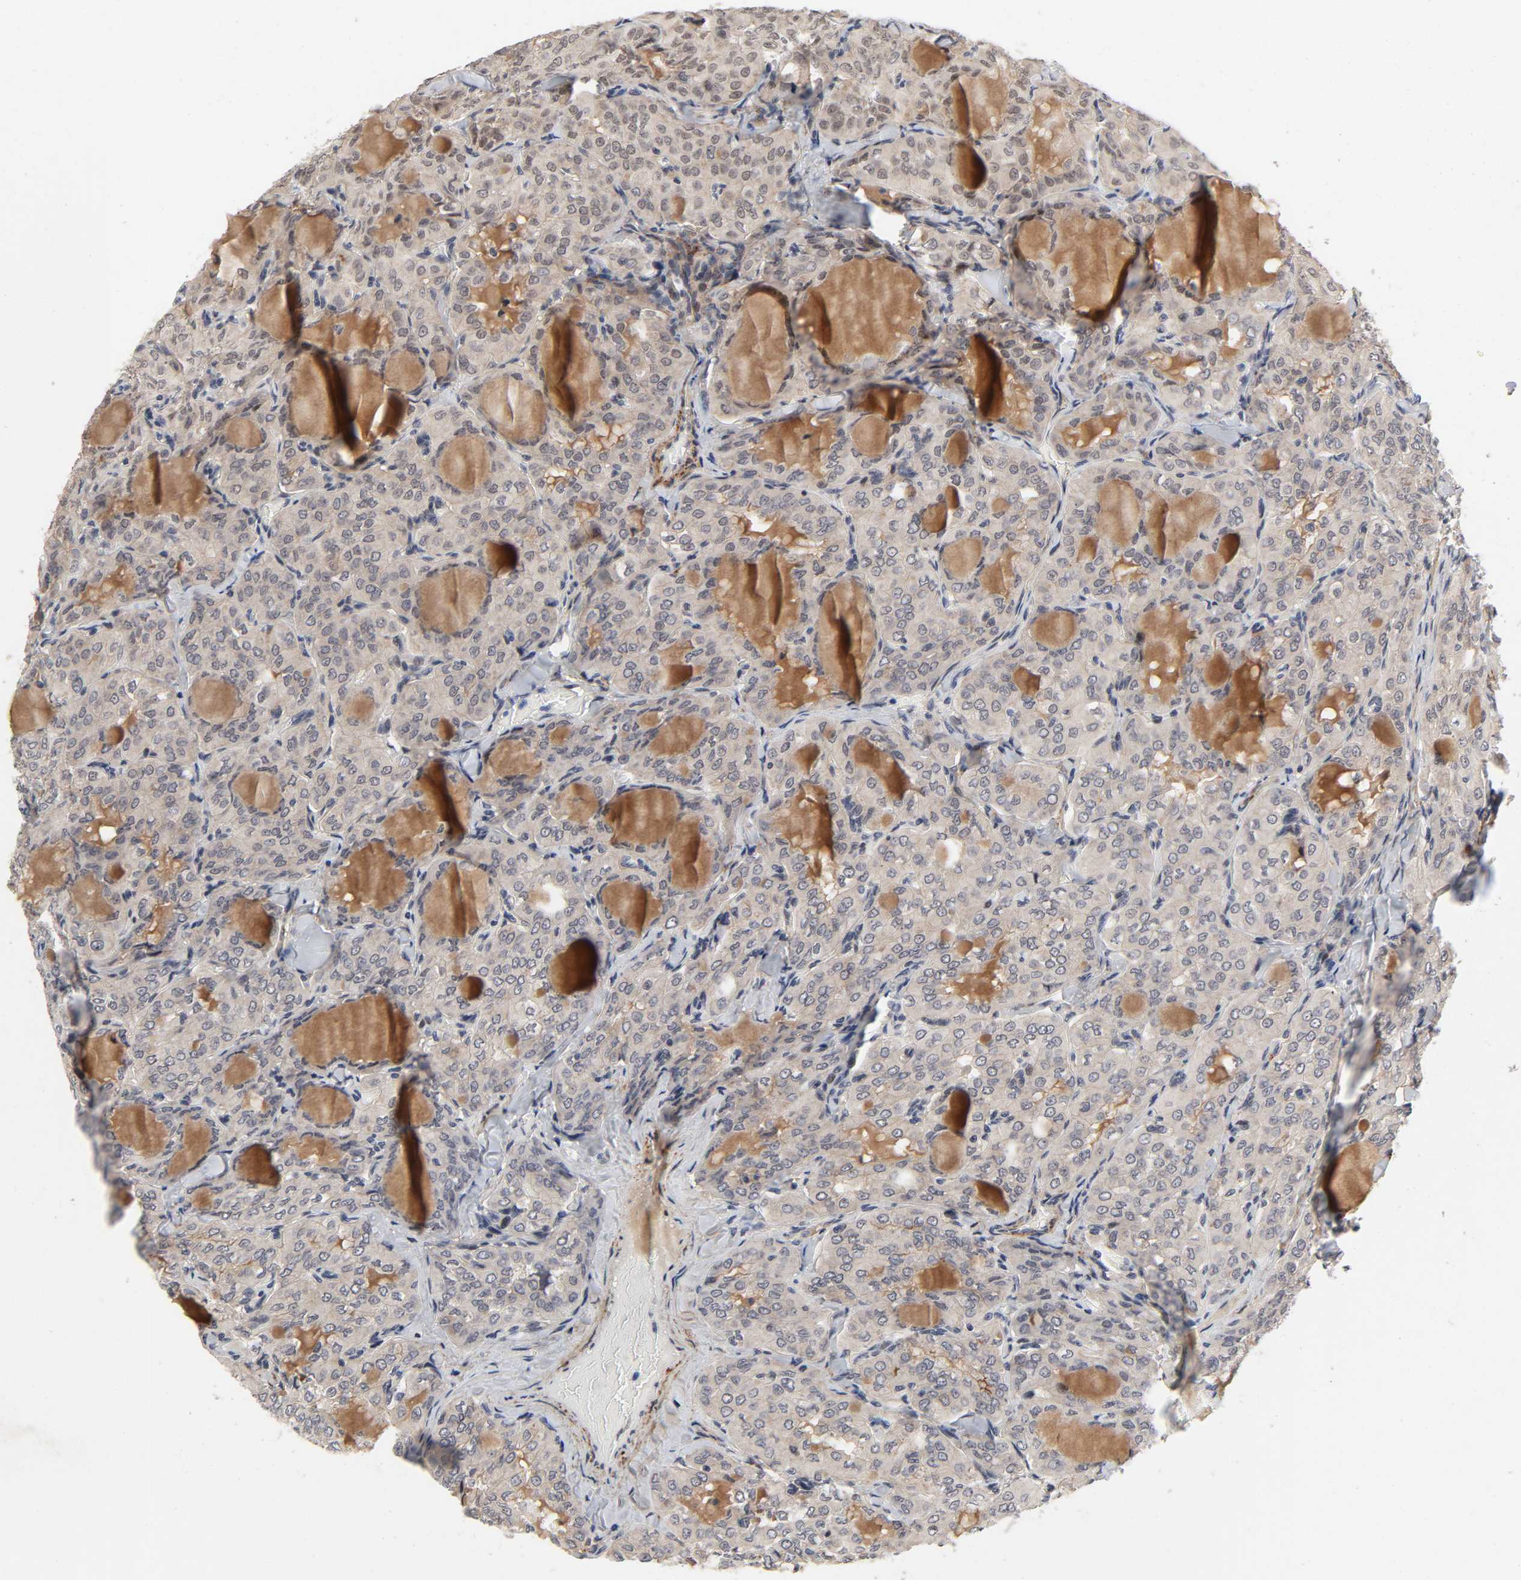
{"staining": {"intensity": "negative", "quantity": "none", "location": "none"}, "tissue": "thyroid cancer", "cell_type": "Tumor cells", "image_type": "cancer", "snomed": [{"axis": "morphology", "description": "Papillary adenocarcinoma, NOS"}, {"axis": "topography", "description": "Thyroid gland"}], "caption": "Immunohistochemistry (IHC) micrograph of neoplastic tissue: thyroid cancer (papillary adenocarcinoma) stained with DAB (3,3'-diaminobenzidine) shows no significant protein positivity in tumor cells.", "gene": "ZKSCAN8", "patient": {"sex": "male", "age": 20}}